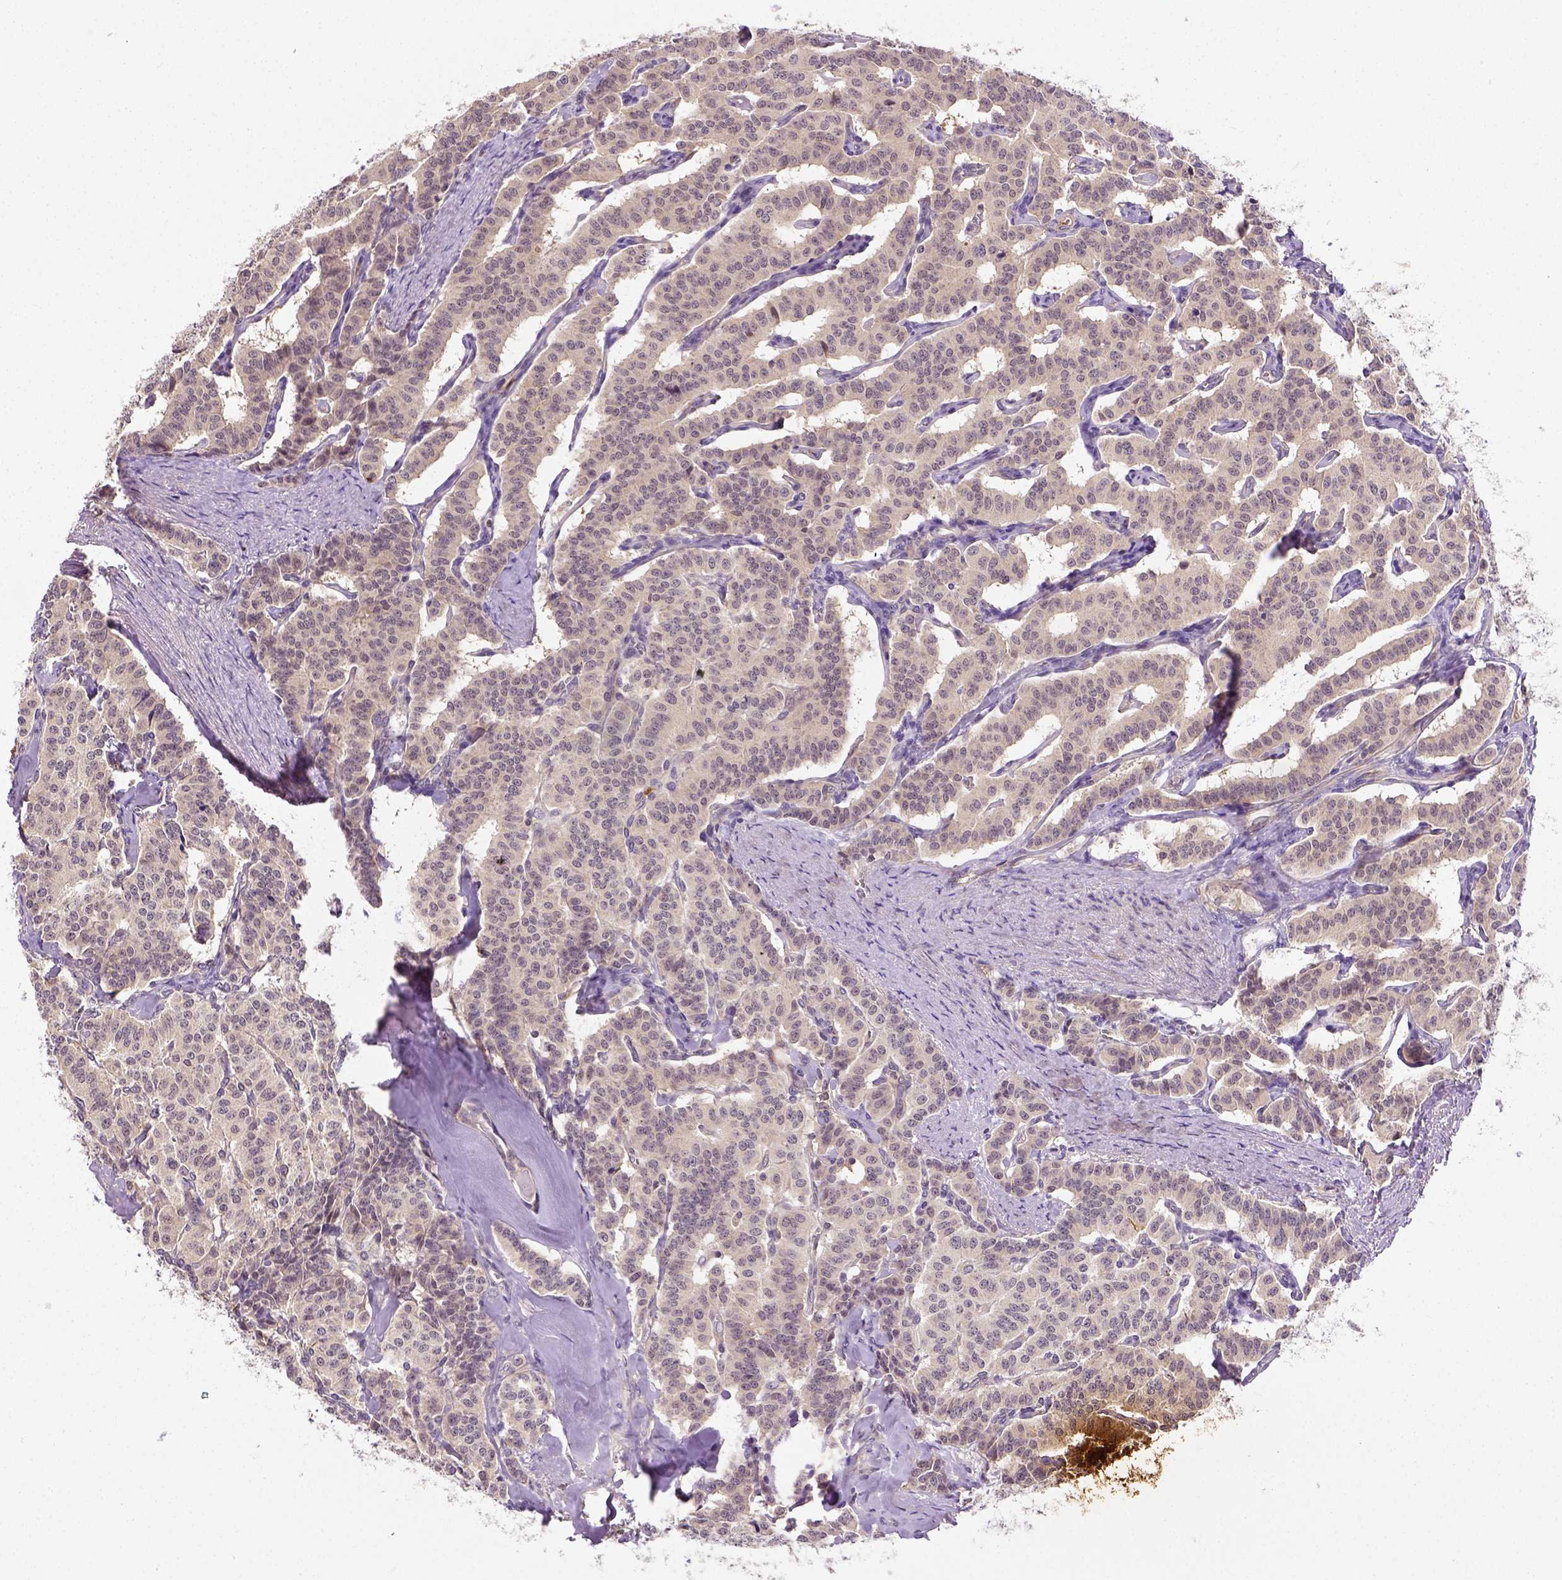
{"staining": {"intensity": "negative", "quantity": "none", "location": "none"}, "tissue": "carcinoid", "cell_type": "Tumor cells", "image_type": "cancer", "snomed": [{"axis": "morphology", "description": "Carcinoid, malignant, NOS"}, {"axis": "topography", "description": "Lung"}], "caption": "Tumor cells show no significant protein expression in carcinoid.", "gene": "MATK", "patient": {"sex": "female", "age": 46}}